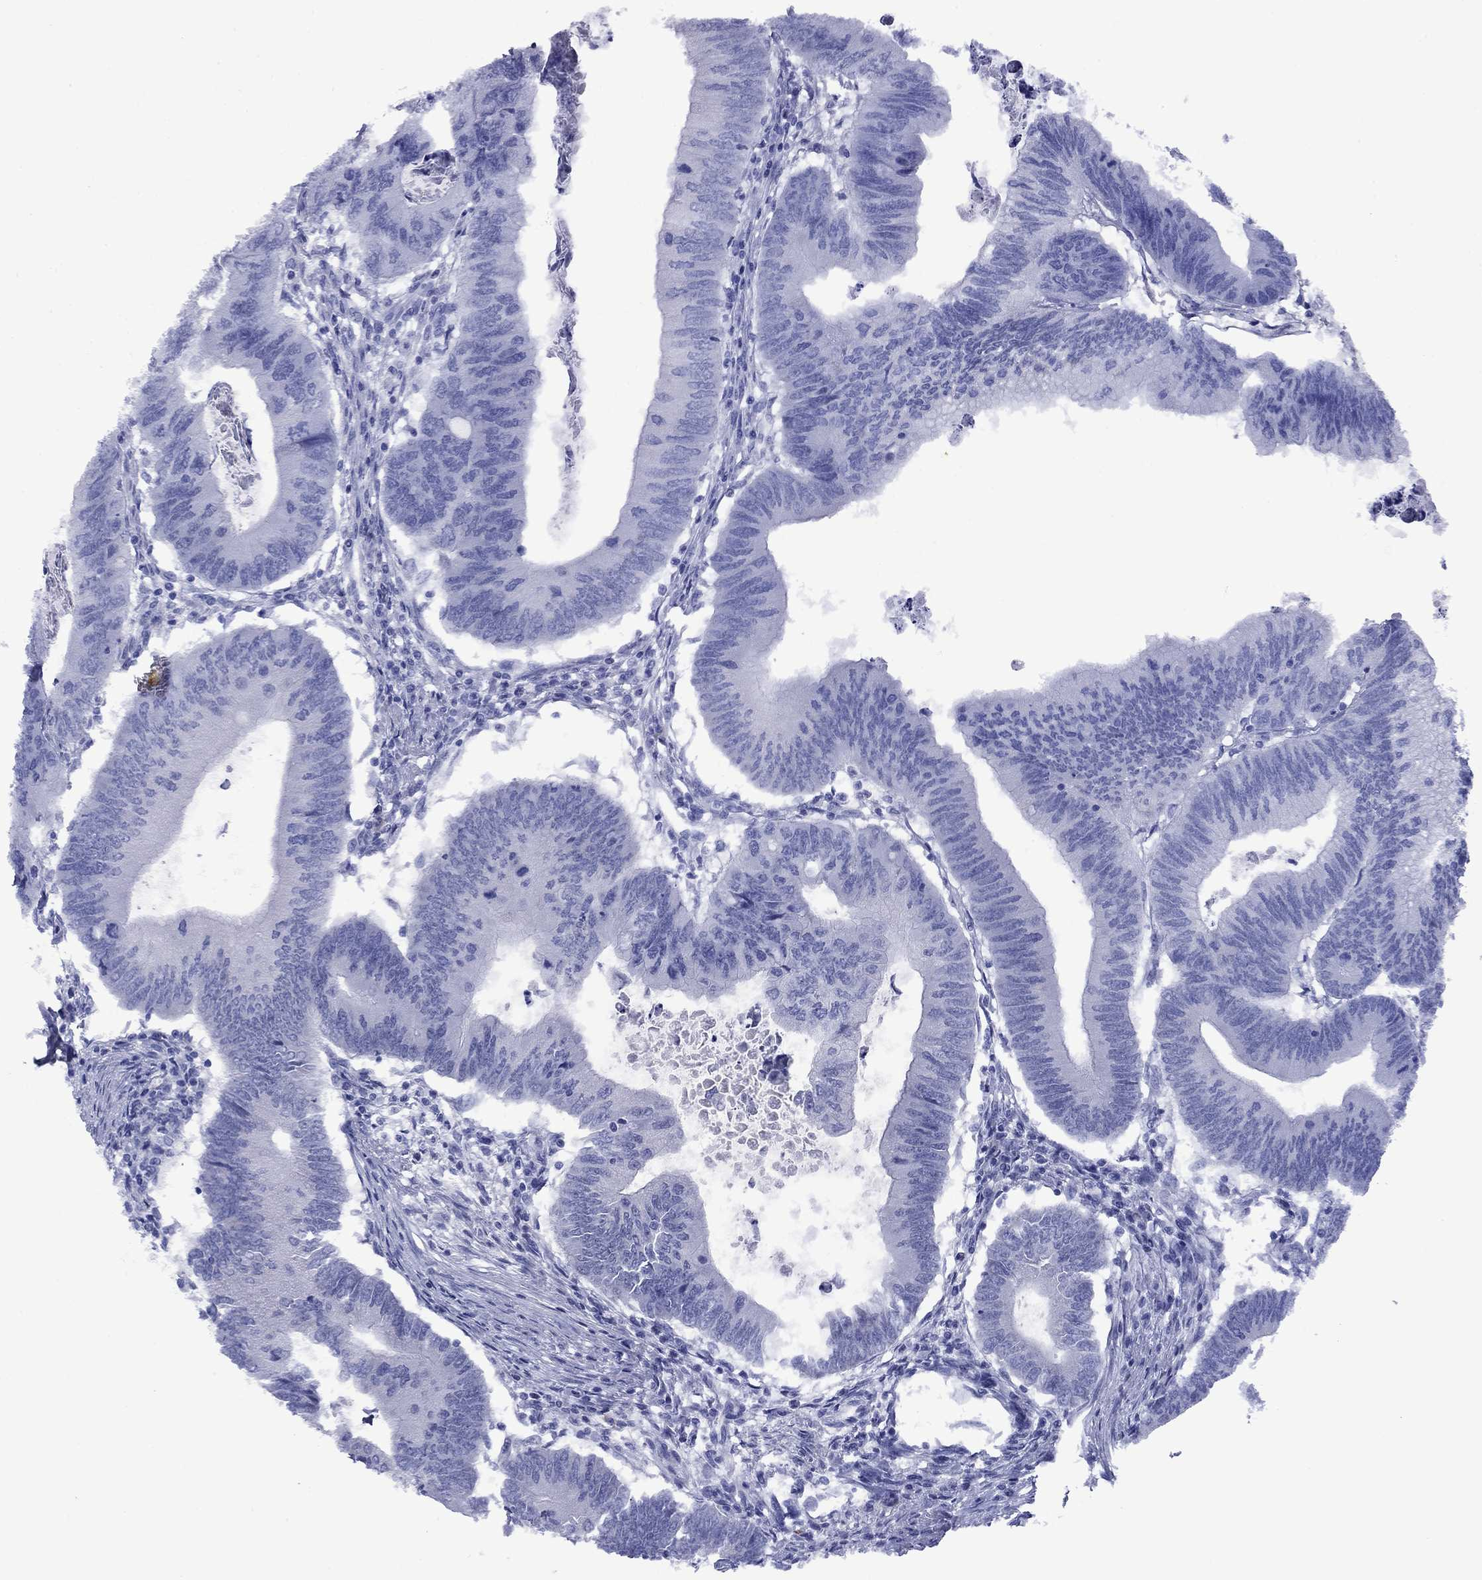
{"staining": {"intensity": "negative", "quantity": "none", "location": "none"}, "tissue": "colorectal cancer", "cell_type": "Tumor cells", "image_type": "cancer", "snomed": [{"axis": "morphology", "description": "Adenocarcinoma, NOS"}, {"axis": "topography", "description": "Colon"}], "caption": "An IHC histopathology image of colorectal cancer (adenocarcinoma) is shown. There is no staining in tumor cells of colorectal cancer (adenocarcinoma).", "gene": "APOA2", "patient": {"sex": "male", "age": 53}}